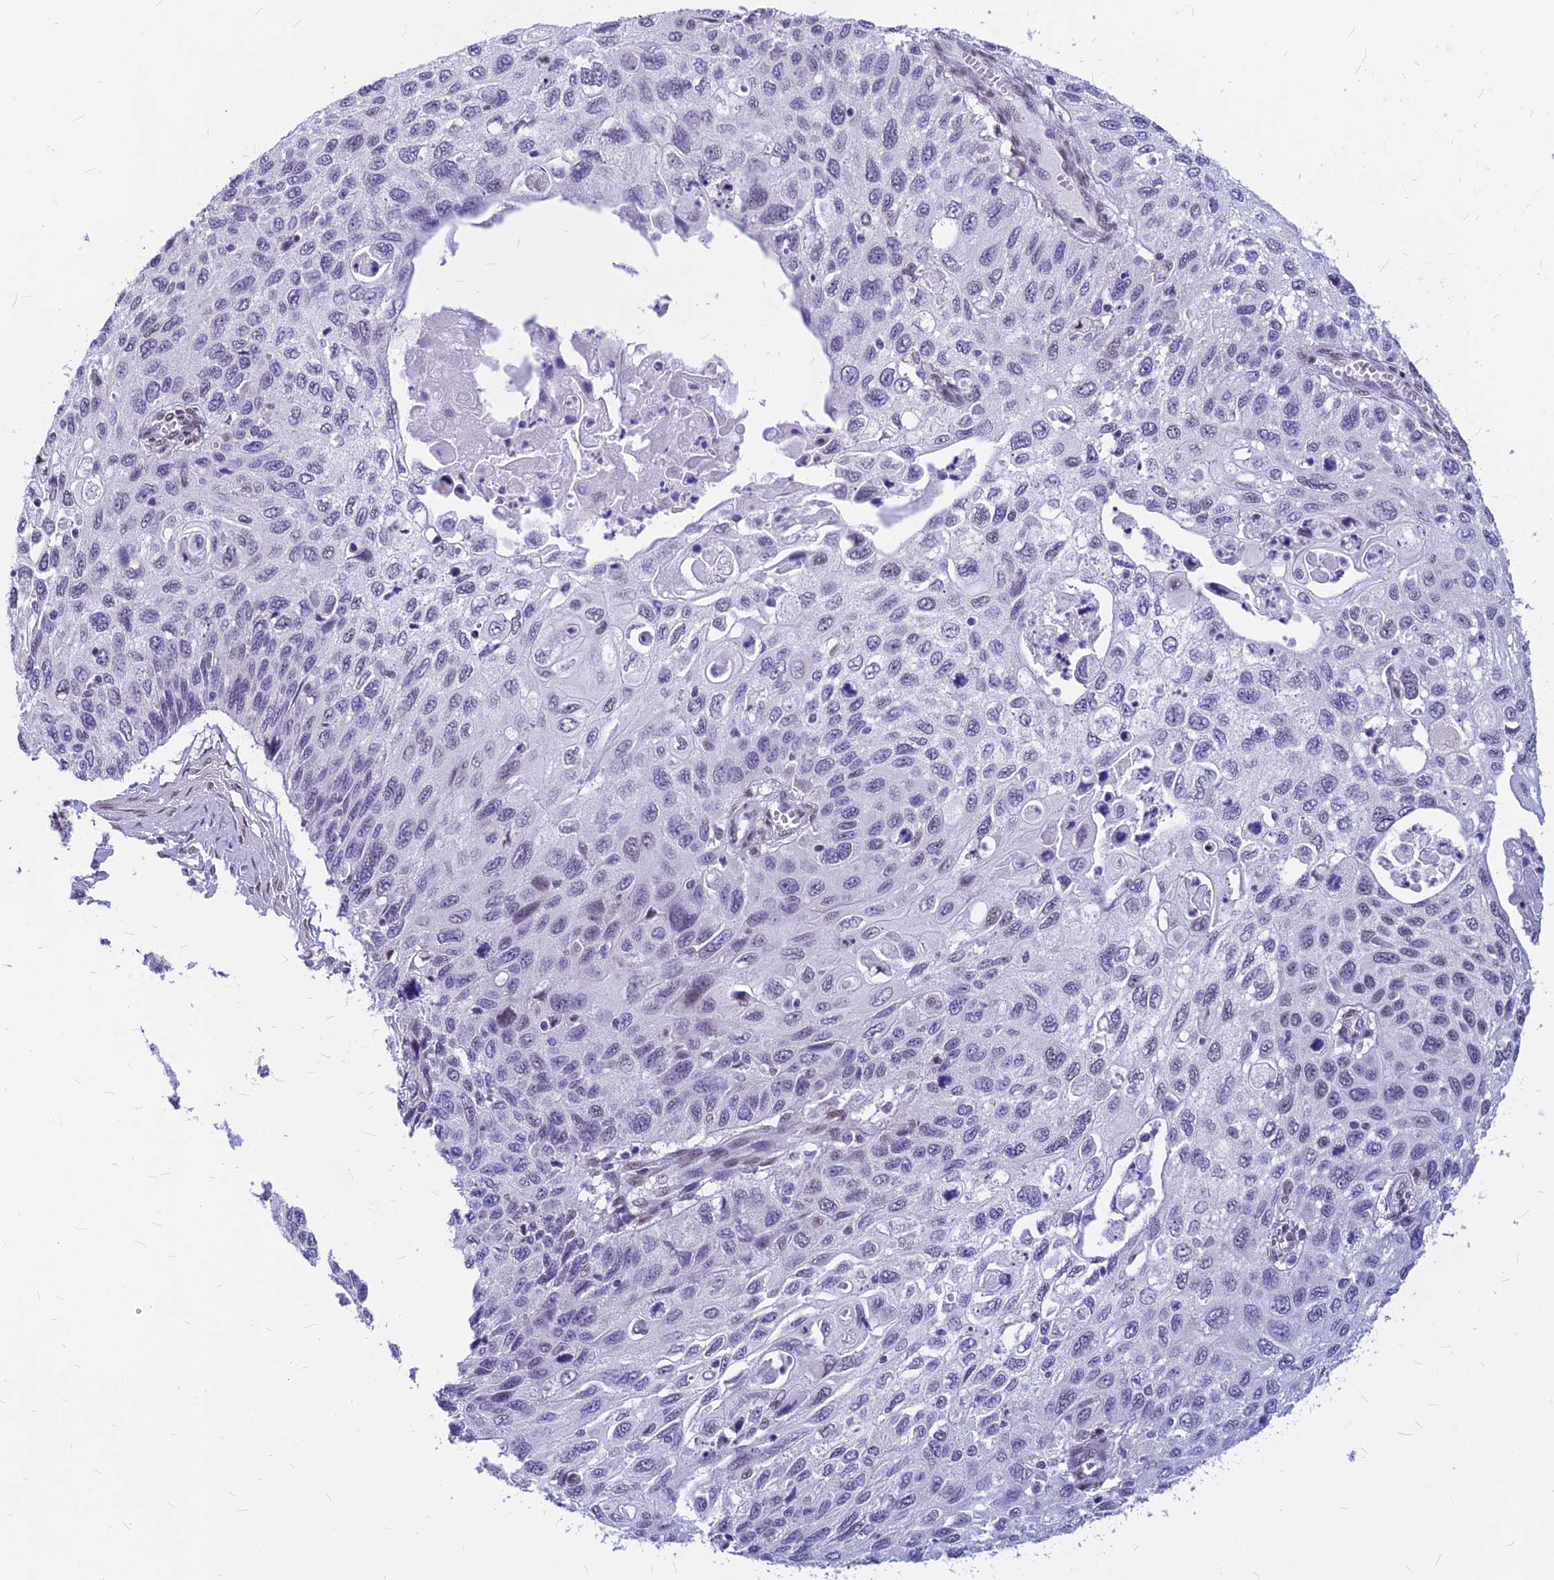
{"staining": {"intensity": "negative", "quantity": "none", "location": "none"}, "tissue": "cervical cancer", "cell_type": "Tumor cells", "image_type": "cancer", "snomed": [{"axis": "morphology", "description": "Squamous cell carcinoma, NOS"}, {"axis": "topography", "description": "Cervix"}], "caption": "Immunohistochemistry image of neoplastic tissue: cervical squamous cell carcinoma stained with DAB (3,3'-diaminobenzidine) displays no significant protein expression in tumor cells.", "gene": "KCTD13", "patient": {"sex": "female", "age": 70}}